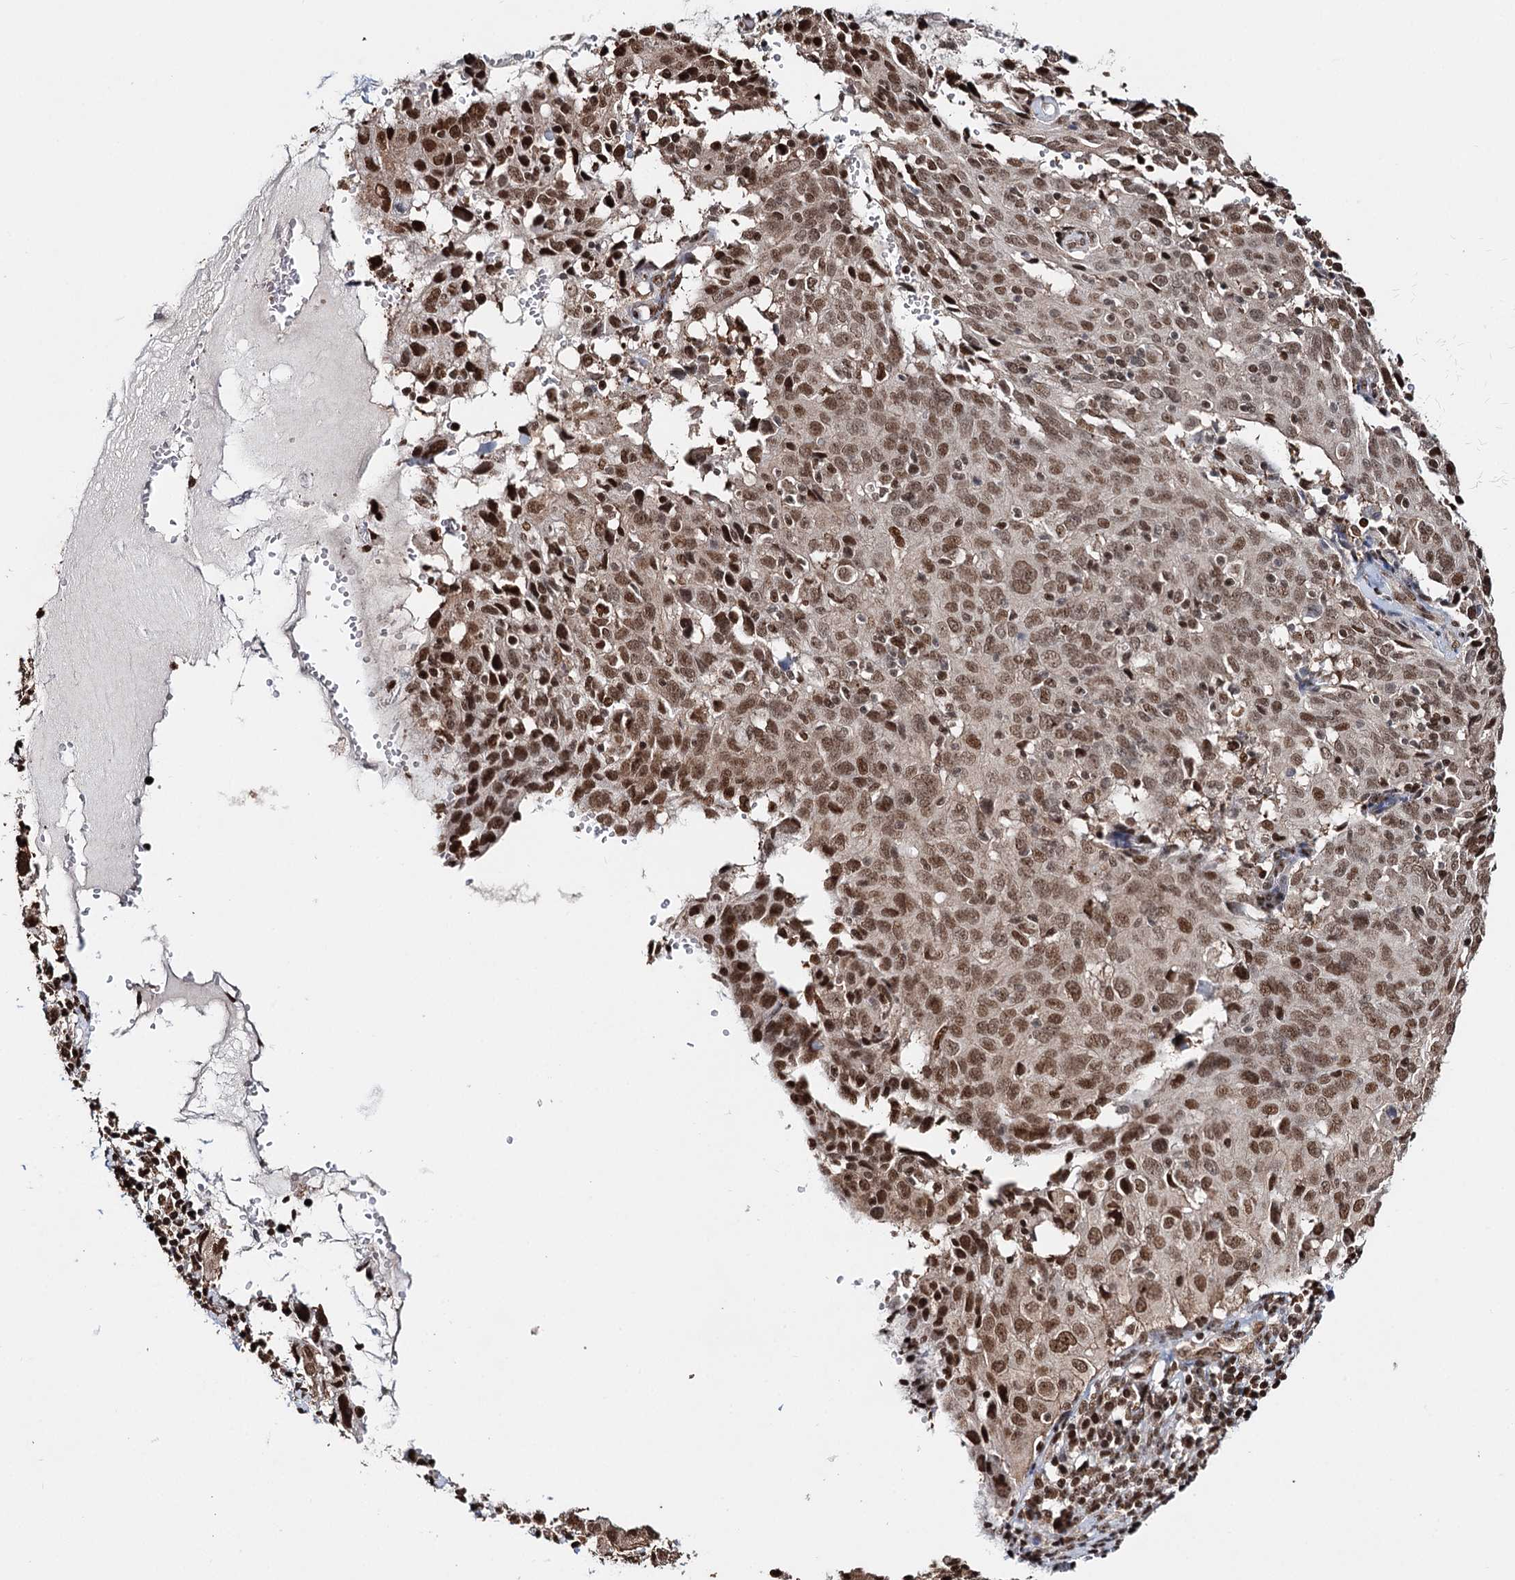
{"staining": {"intensity": "moderate", "quantity": ">75%", "location": "nuclear"}, "tissue": "cervical cancer", "cell_type": "Tumor cells", "image_type": "cancer", "snomed": [{"axis": "morphology", "description": "Squamous cell carcinoma, NOS"}, {"axis": "topography", "description": "Cervix"}], "caption": "A micrograph of human cervical squamous cell carcinoma stained for a protein displays moderate nuclear brown staining in tumor cells.", "gene": "RPS27A", "patient": {"sex": "female", "age": 31}}